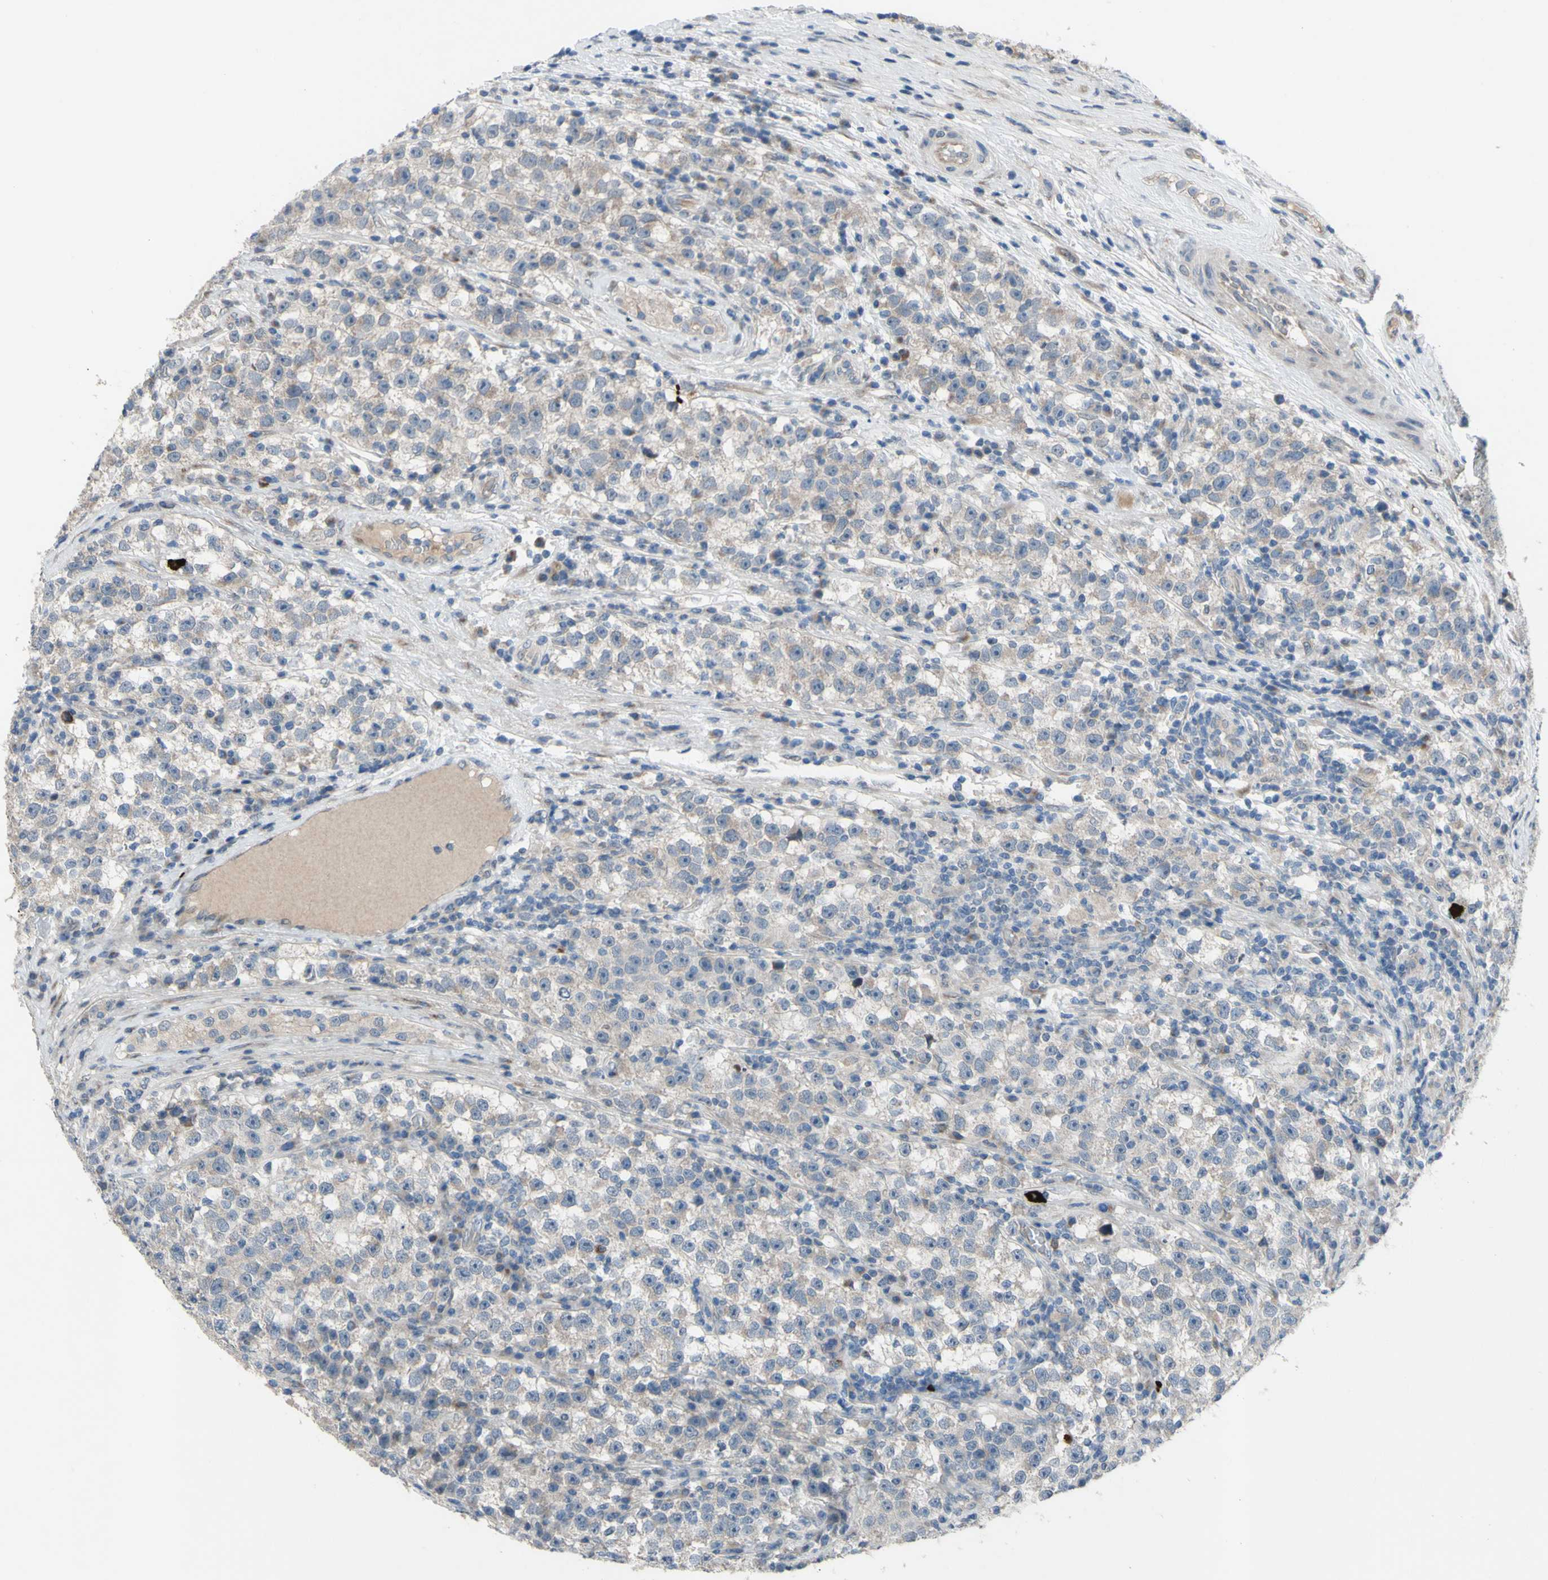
{"staining": {"intensity": "weak", "quantity": ">75%", "location": "nuclear"}, "tissue": "testis cancer", "cell_type": "Tumor cells", "image_type": "cancer", "snomed": [{"axis": "morphology", "description": "Seminoma, NOS"}, {"axis": "topography", "description": "Testis"}], "caption": "High-power microscopy captured an immunohistochemistry image of testis cancer (seminoma), revealing weak nuclear staining in approximately >75% of tumor cells.", "gene": "GRAMD2B", "patient": {"sex": "male", "age": 22}}